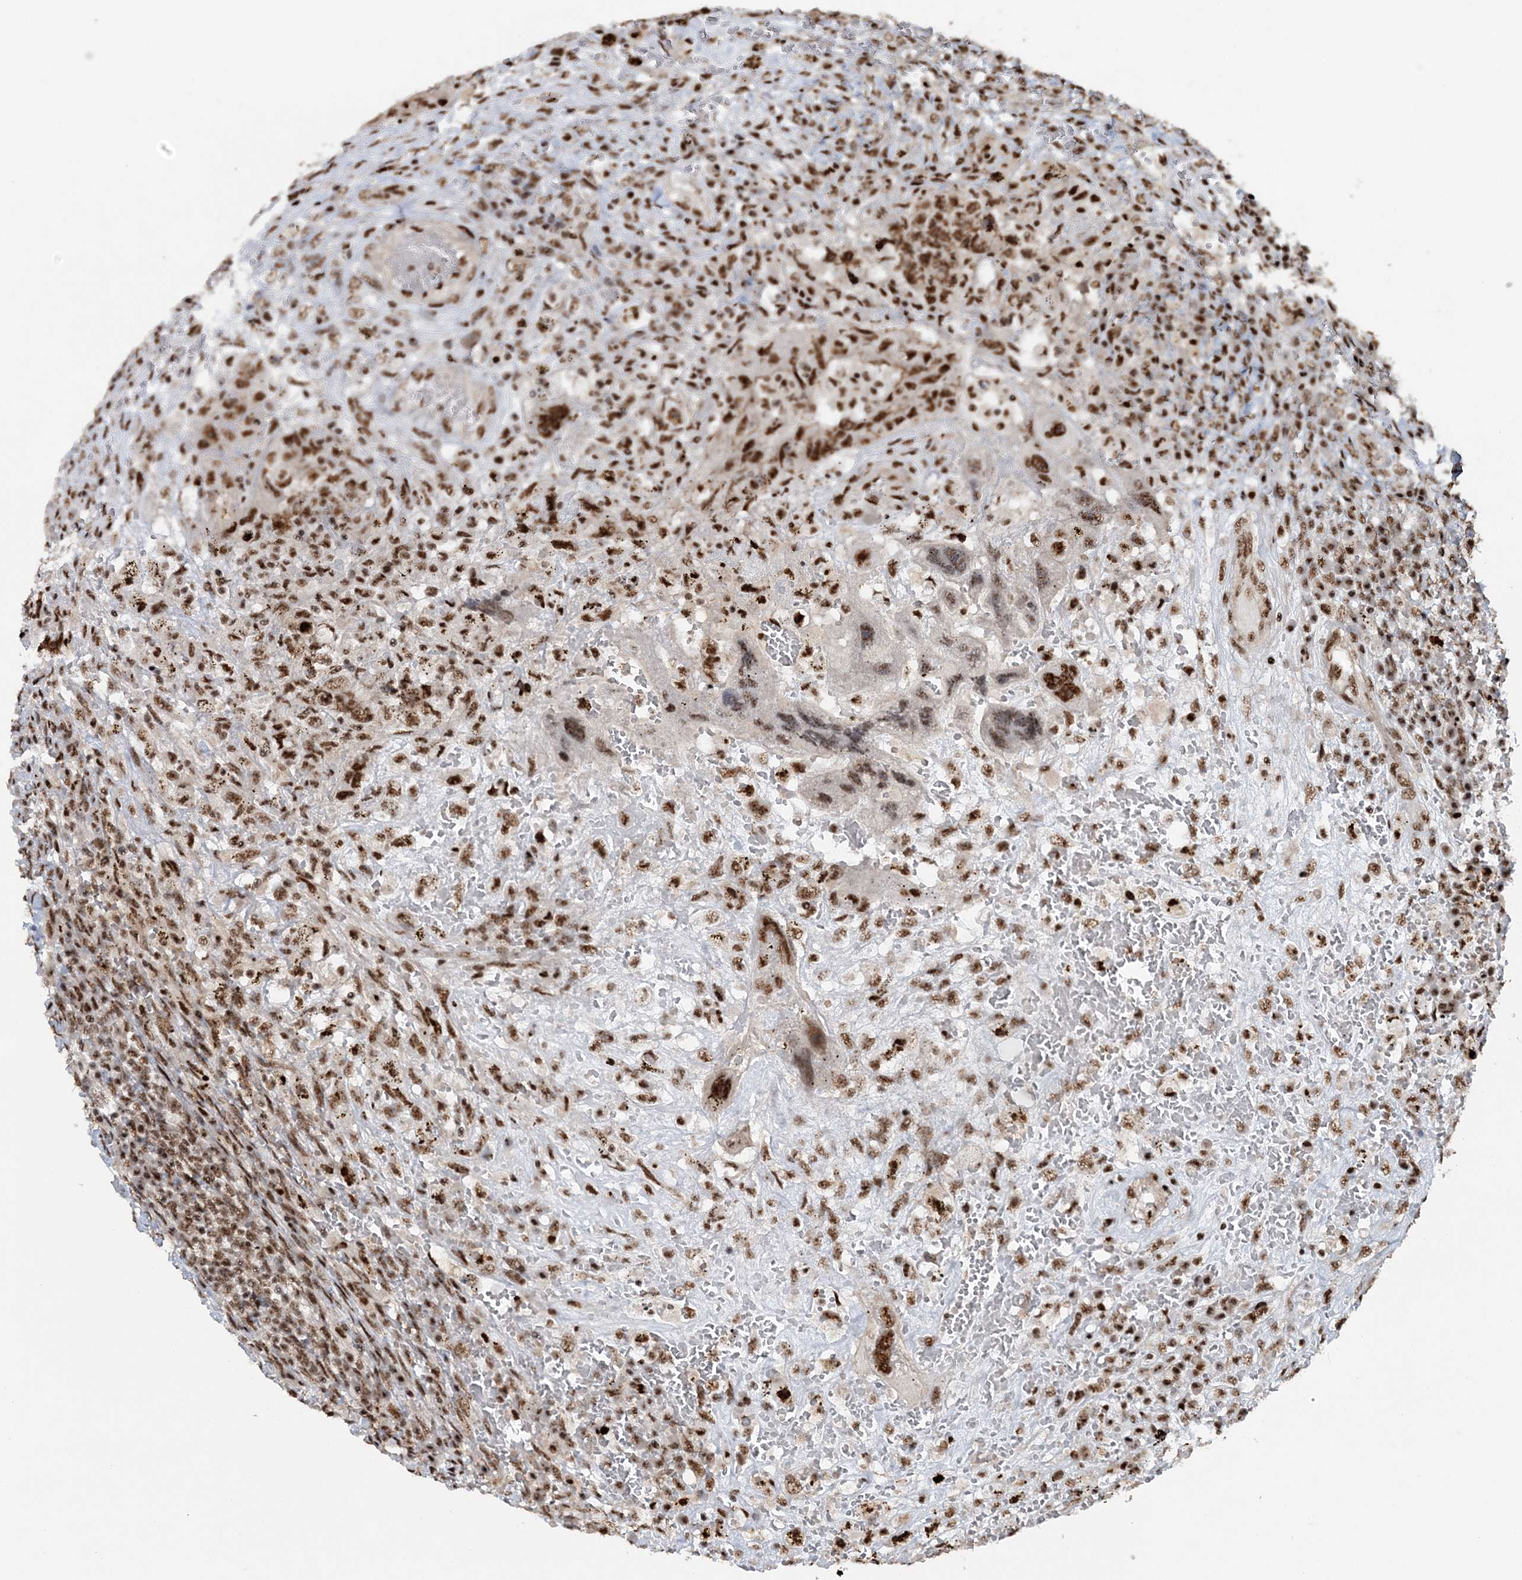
{"staining": {"intensity": "strong", "quantity": ">75%", "location": "nuclear"}, "tissue": "testis cancer", "cell_type": "Tumor cells", "image_type": "cancer", "snomed": [{"axis": "morphology", "description": "Carcinoma, Embryonal, NOS"}, {"axis": "topography", "description": "Testis"}], "caption": "Human embryonal carcinoma (testis) stained with a brown dye demonstrates strong nuclear positive expression in about >75% of tumor cells.", "gene": "EXOSC8", "patient": {"sex": "male", "age": 26}}